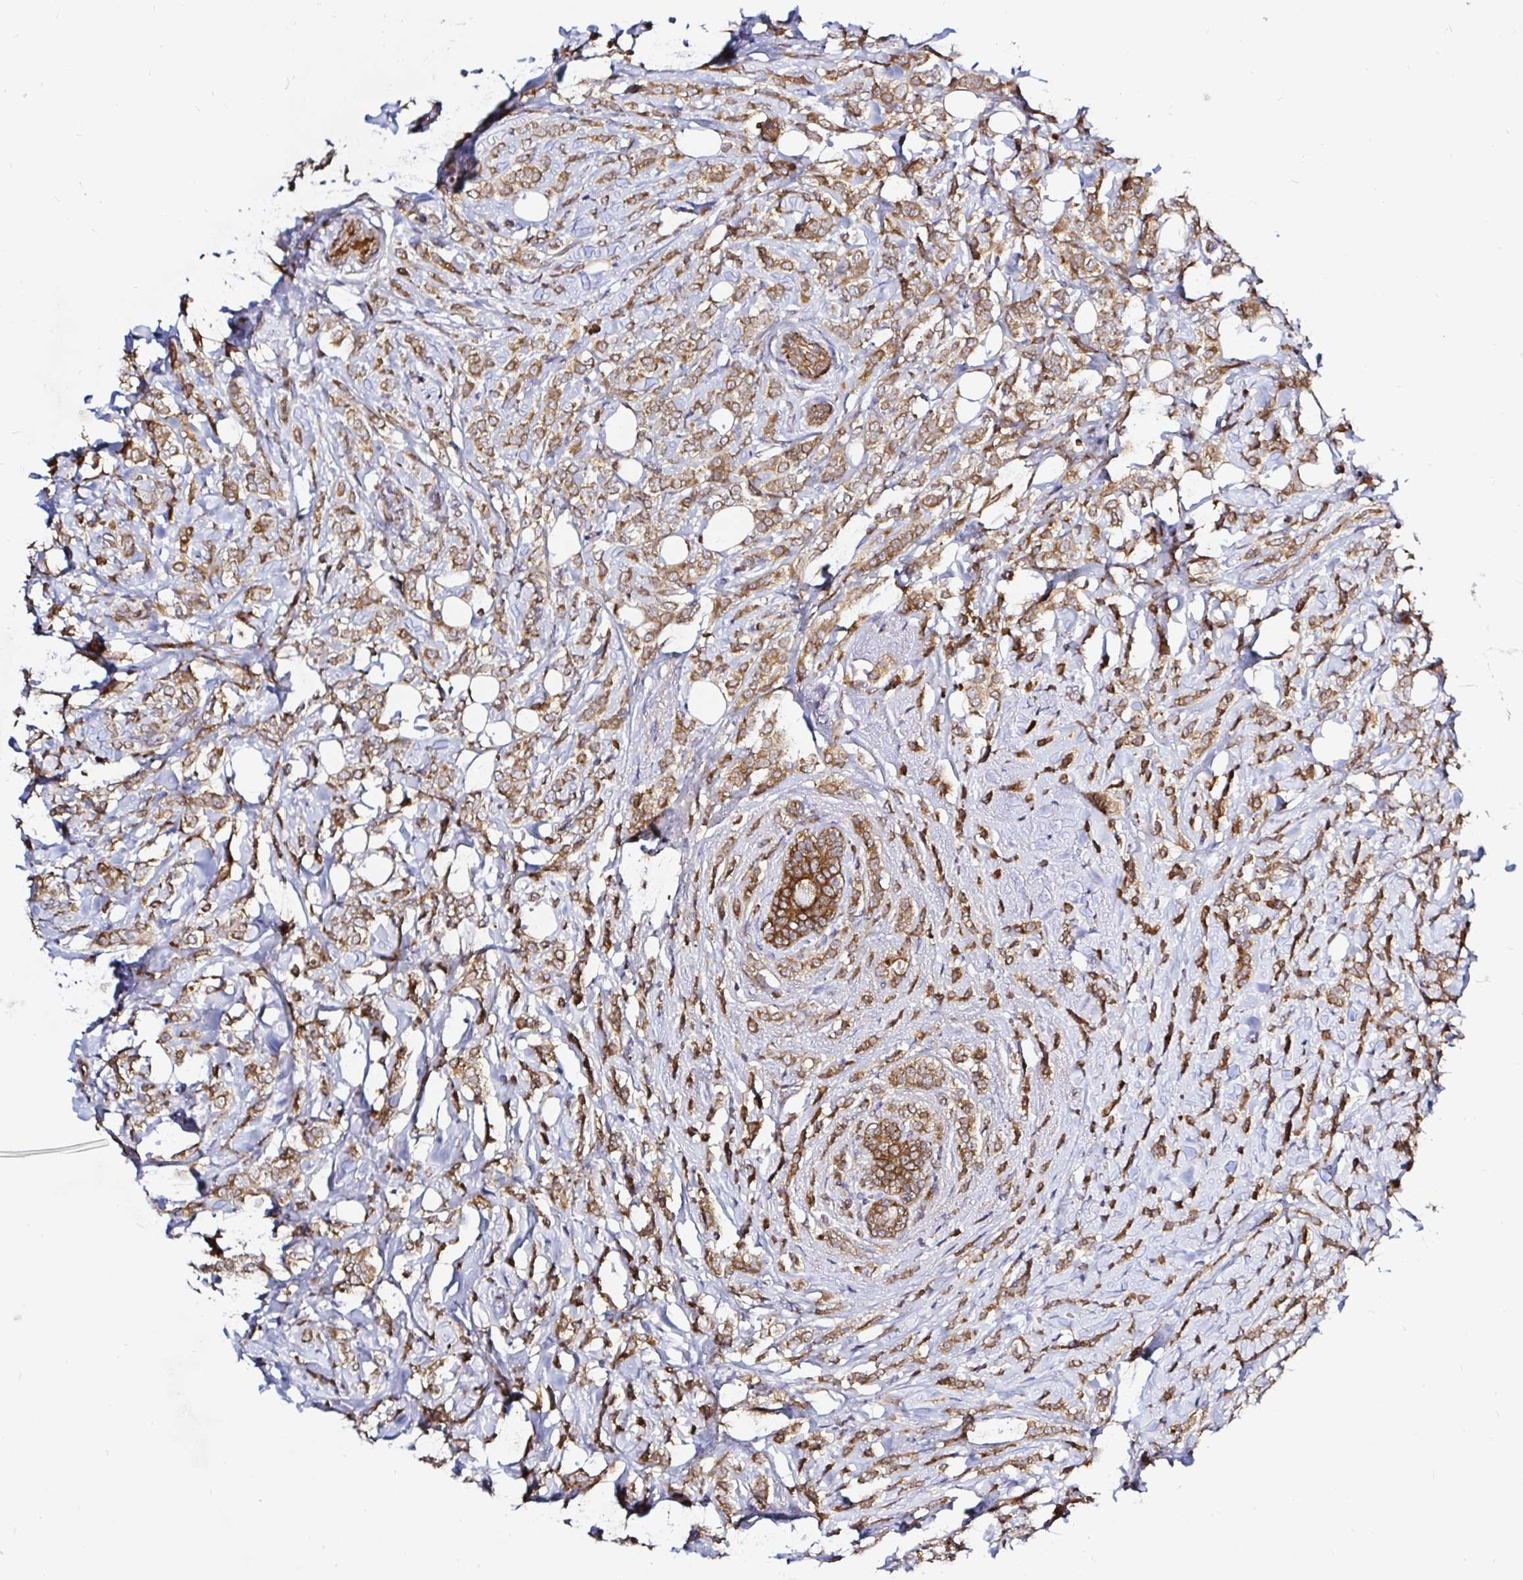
{"staining": {"intensity": "moderate", "quantity": ">75%", "location": "cytoplasmic/membranous"}, "tissue": "breast cancer", "cell_type": "Tumor cells", "image_type": "cancer", "snomed": [{"axis": "morphology", "description": "Lobular carcinoma"}, {"axis": "topography", "description": "Breast"}], "caption": "Immunohistochemistry micrograph of neoplastic tissue: human breast cancer stained using immunohistochemistry (IHC) exhibits medium levels of moderate protein expression localized specifically in the cytoplasmic/membranous of tumor cells, appearing as a cytoplasmic/membranous brown color.", "gene": "ARHGEF37", "patient": {"sex": "female", "age": 49}}